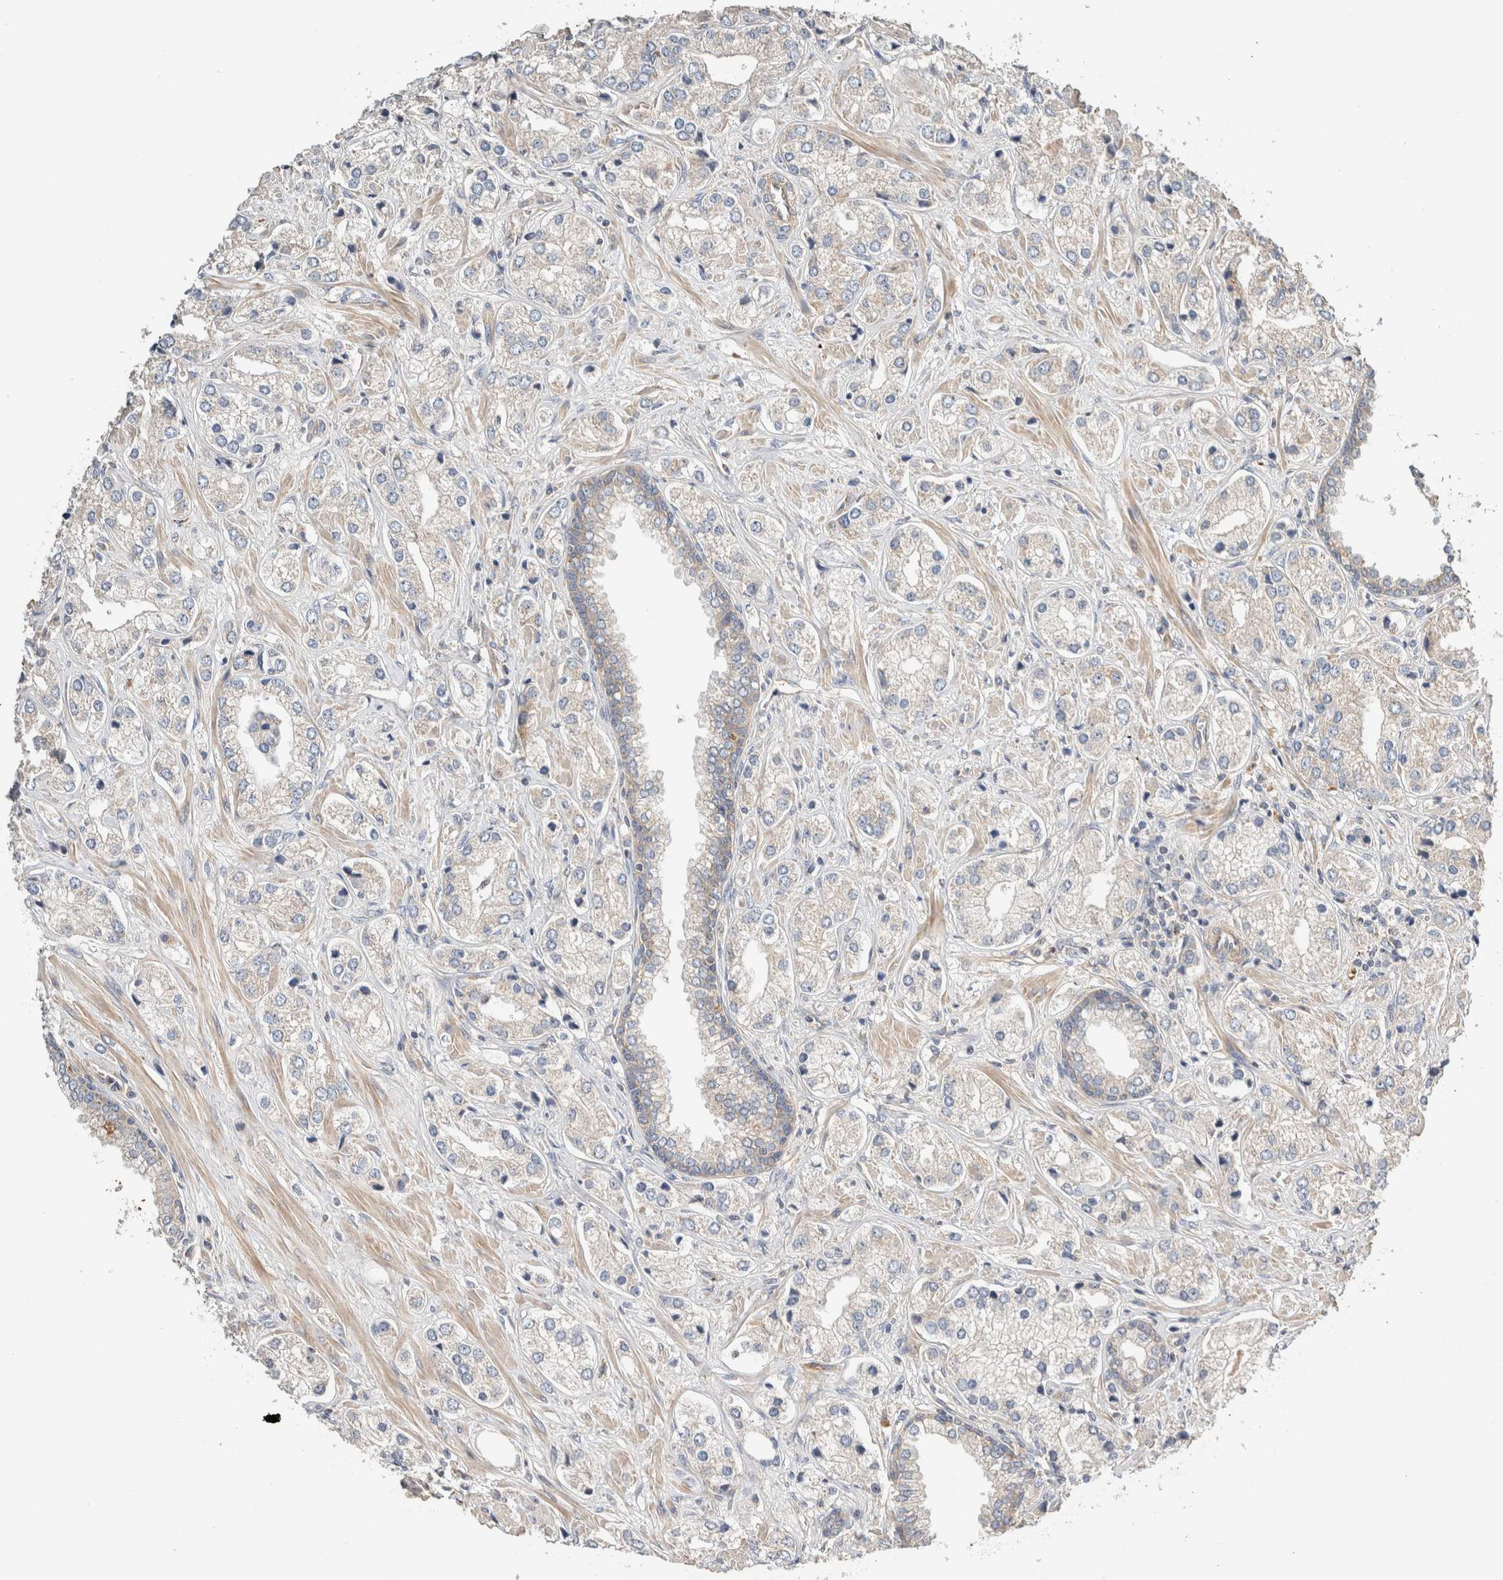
{"staining": {"intensity": "negative", "quantity": "none", "location": "none"}, "tissue": "prostate cancer", "cell_type": "Tumor cells", "image_type": "cancer", "snomed": [{"axis": "morphology", "description": "Adenocarcinoma, High grade"}, {"axis": "topography", "description": "Prostate"}], "caption": "Protein analysis of high-grade adenocarcinoma (prostate) displays no significant staining in tumor cells.", "gene": "B3GNTL1", "patient": {"sex": "male", "age": 66}}